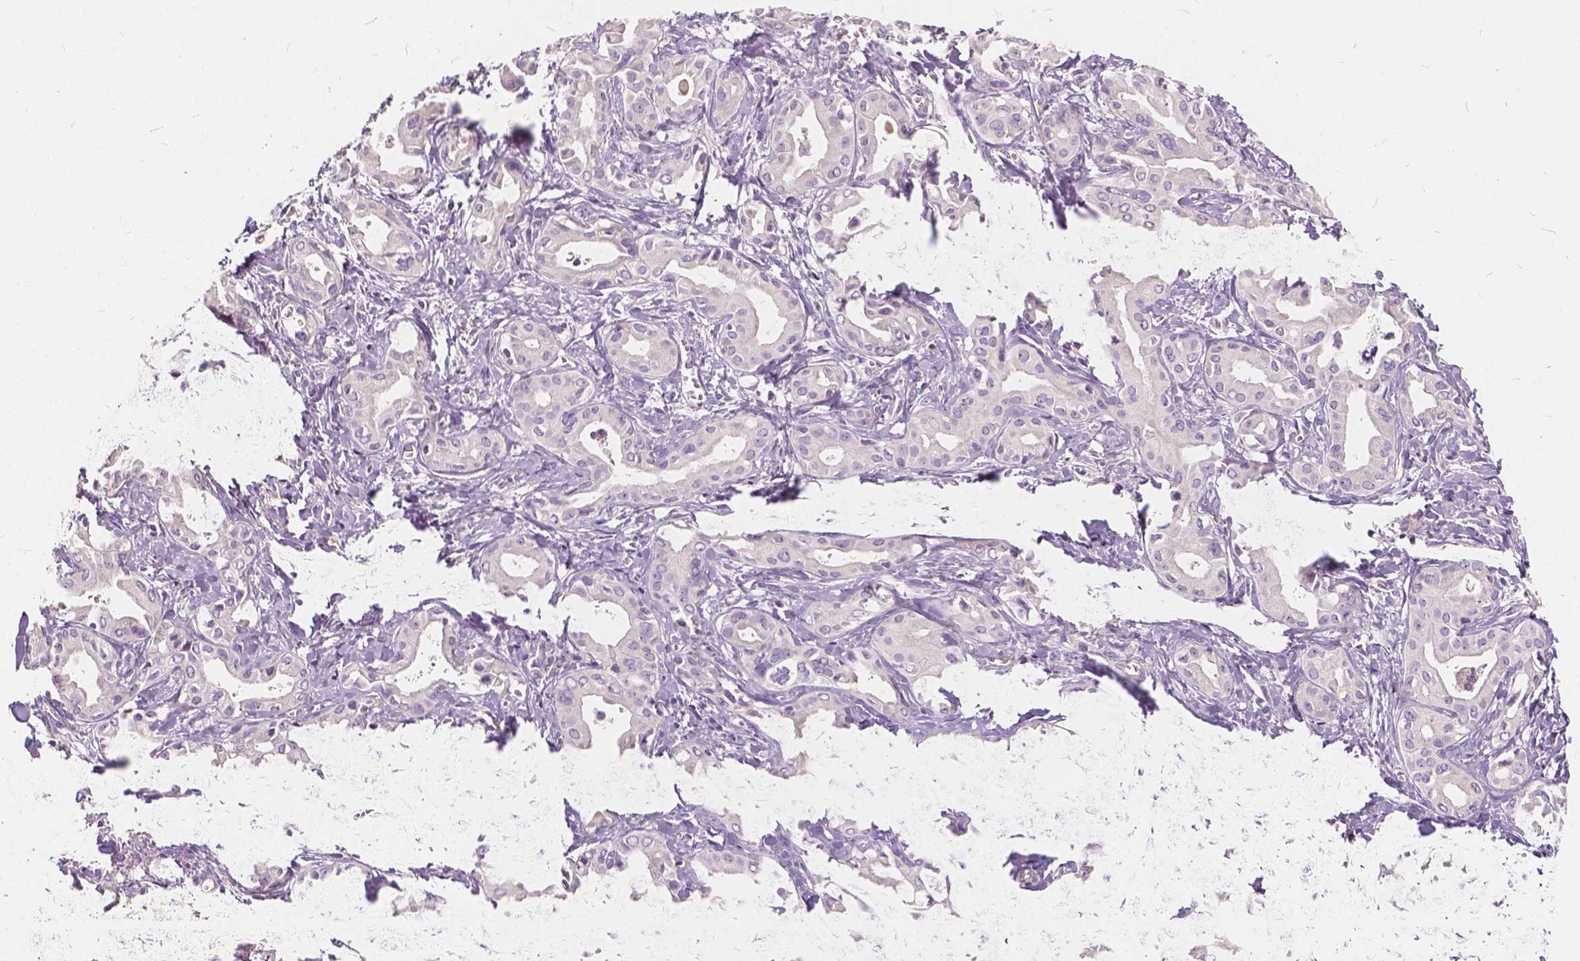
{"staining": {"intensity": "negative", "quantity": "none", "location": "none"}, "tissue": "liver cancer", "cell_type": "Tumor cells", "image_type": "cancer", "snomed": [{"axis": "morphology", "description": "Cholangiocarcinoma"}, {"axis": "topography", "description": "Liver"}], "caption": "IHC photomicrograph of neoplastic tissue: human liver cholangiocarcinoma stained with DAB demonstrates no significant protein positivity in tumor cells.", "gene": "KIAA0513", "patient": {"sex": "female", "age": 65}}